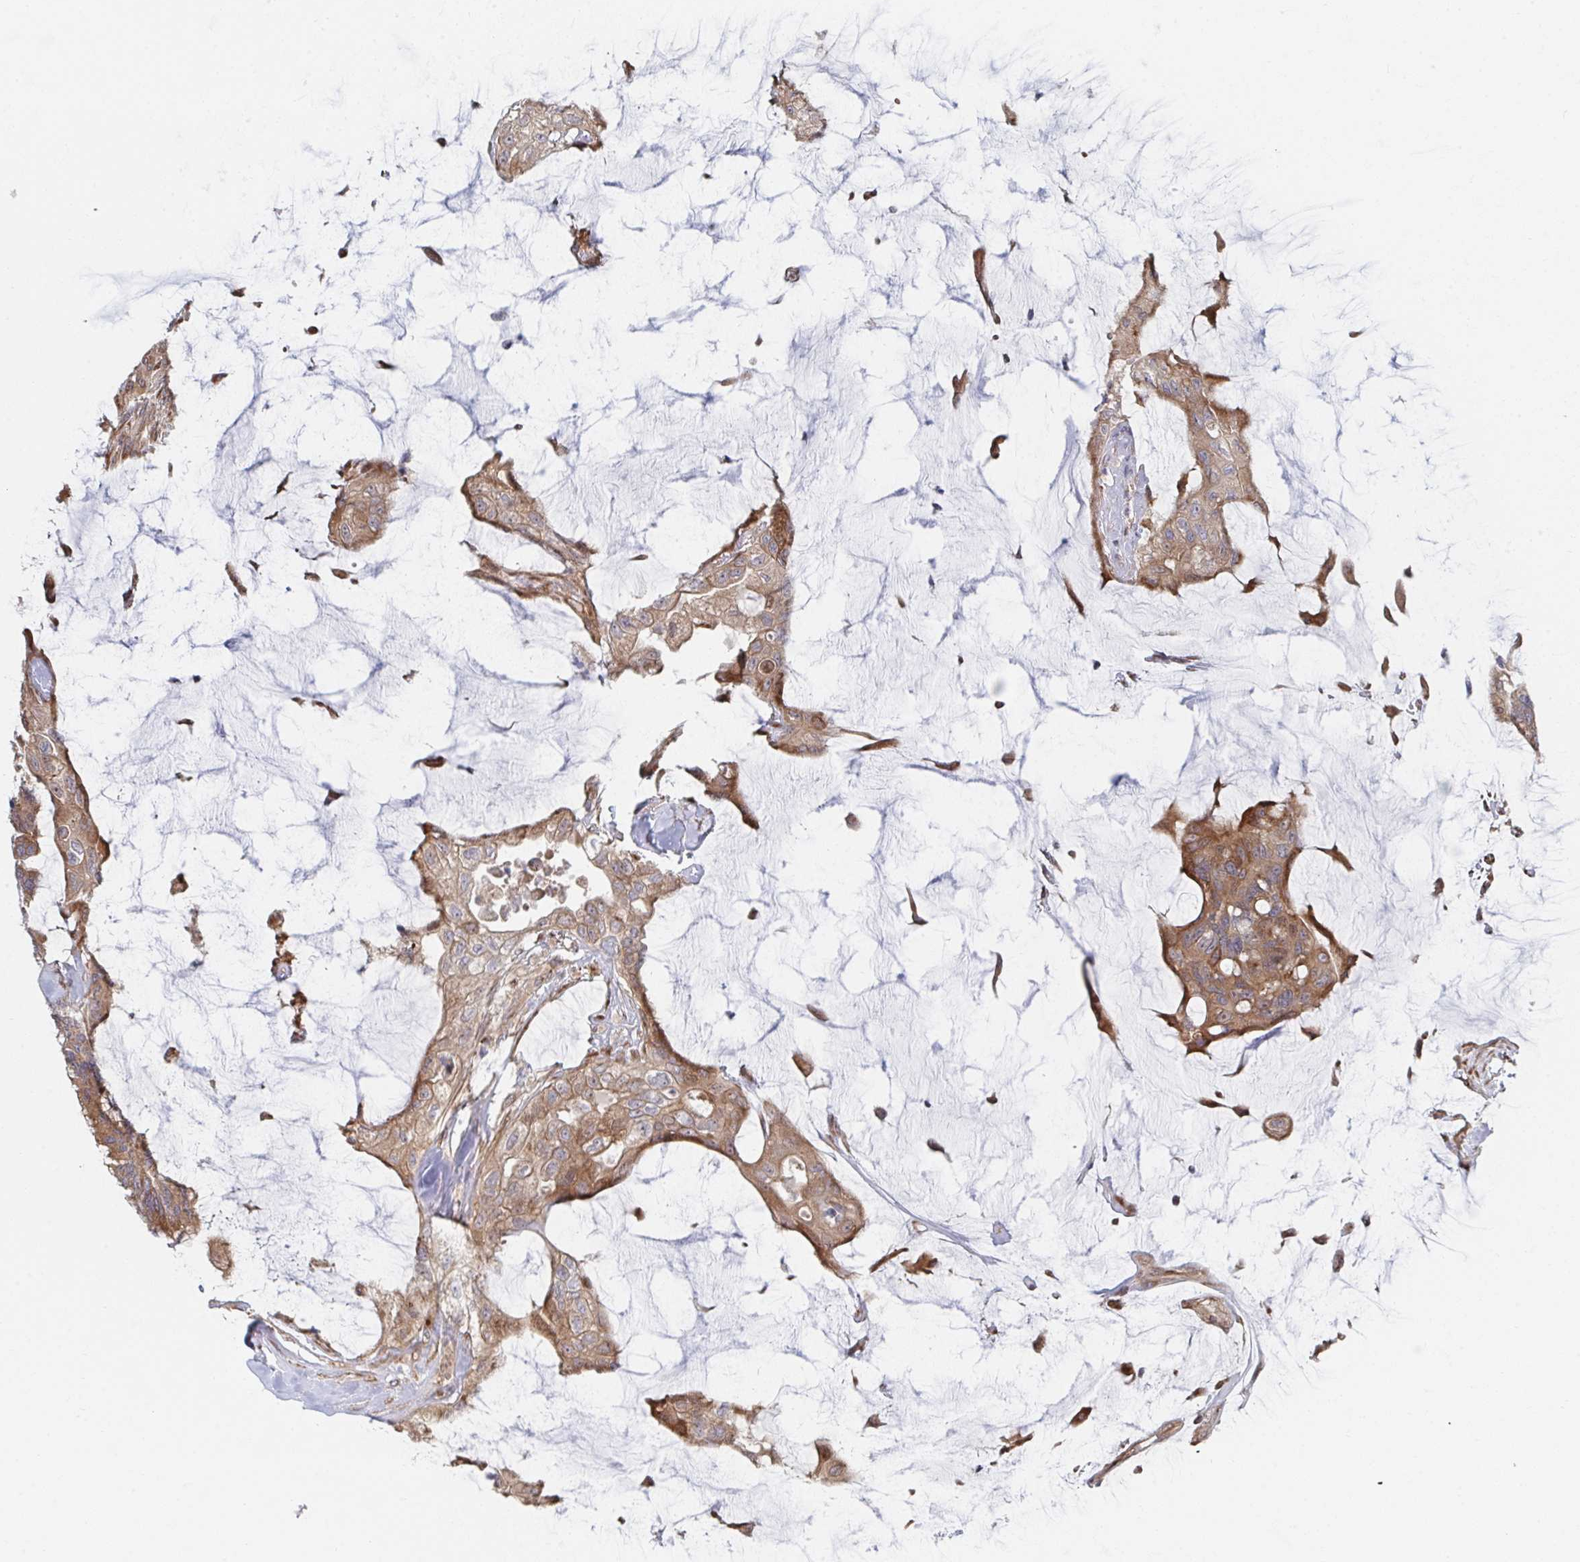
{"staining": {"intensity": "moderate", "quantity": ">75%", "location": "cytoplasmic/membranous"}, "tissue": "colorectal cancer", "cell_type": "Tumor cells", "image_type": "cancer", "snomed": [{"axis": "morphology", "description": "Adenocarcinoma, NOS"}, {"axis": "topography", "description": "Rectum"}], "caption": "Brown immunohistochemical staining in colorectal adenocarcinoma demonstrates moderate cytoplasmic/membranous expression in approximately >75% of tumor cells.", "gene": "FJX1", "patient": {"sex": "female", "age": 59}}